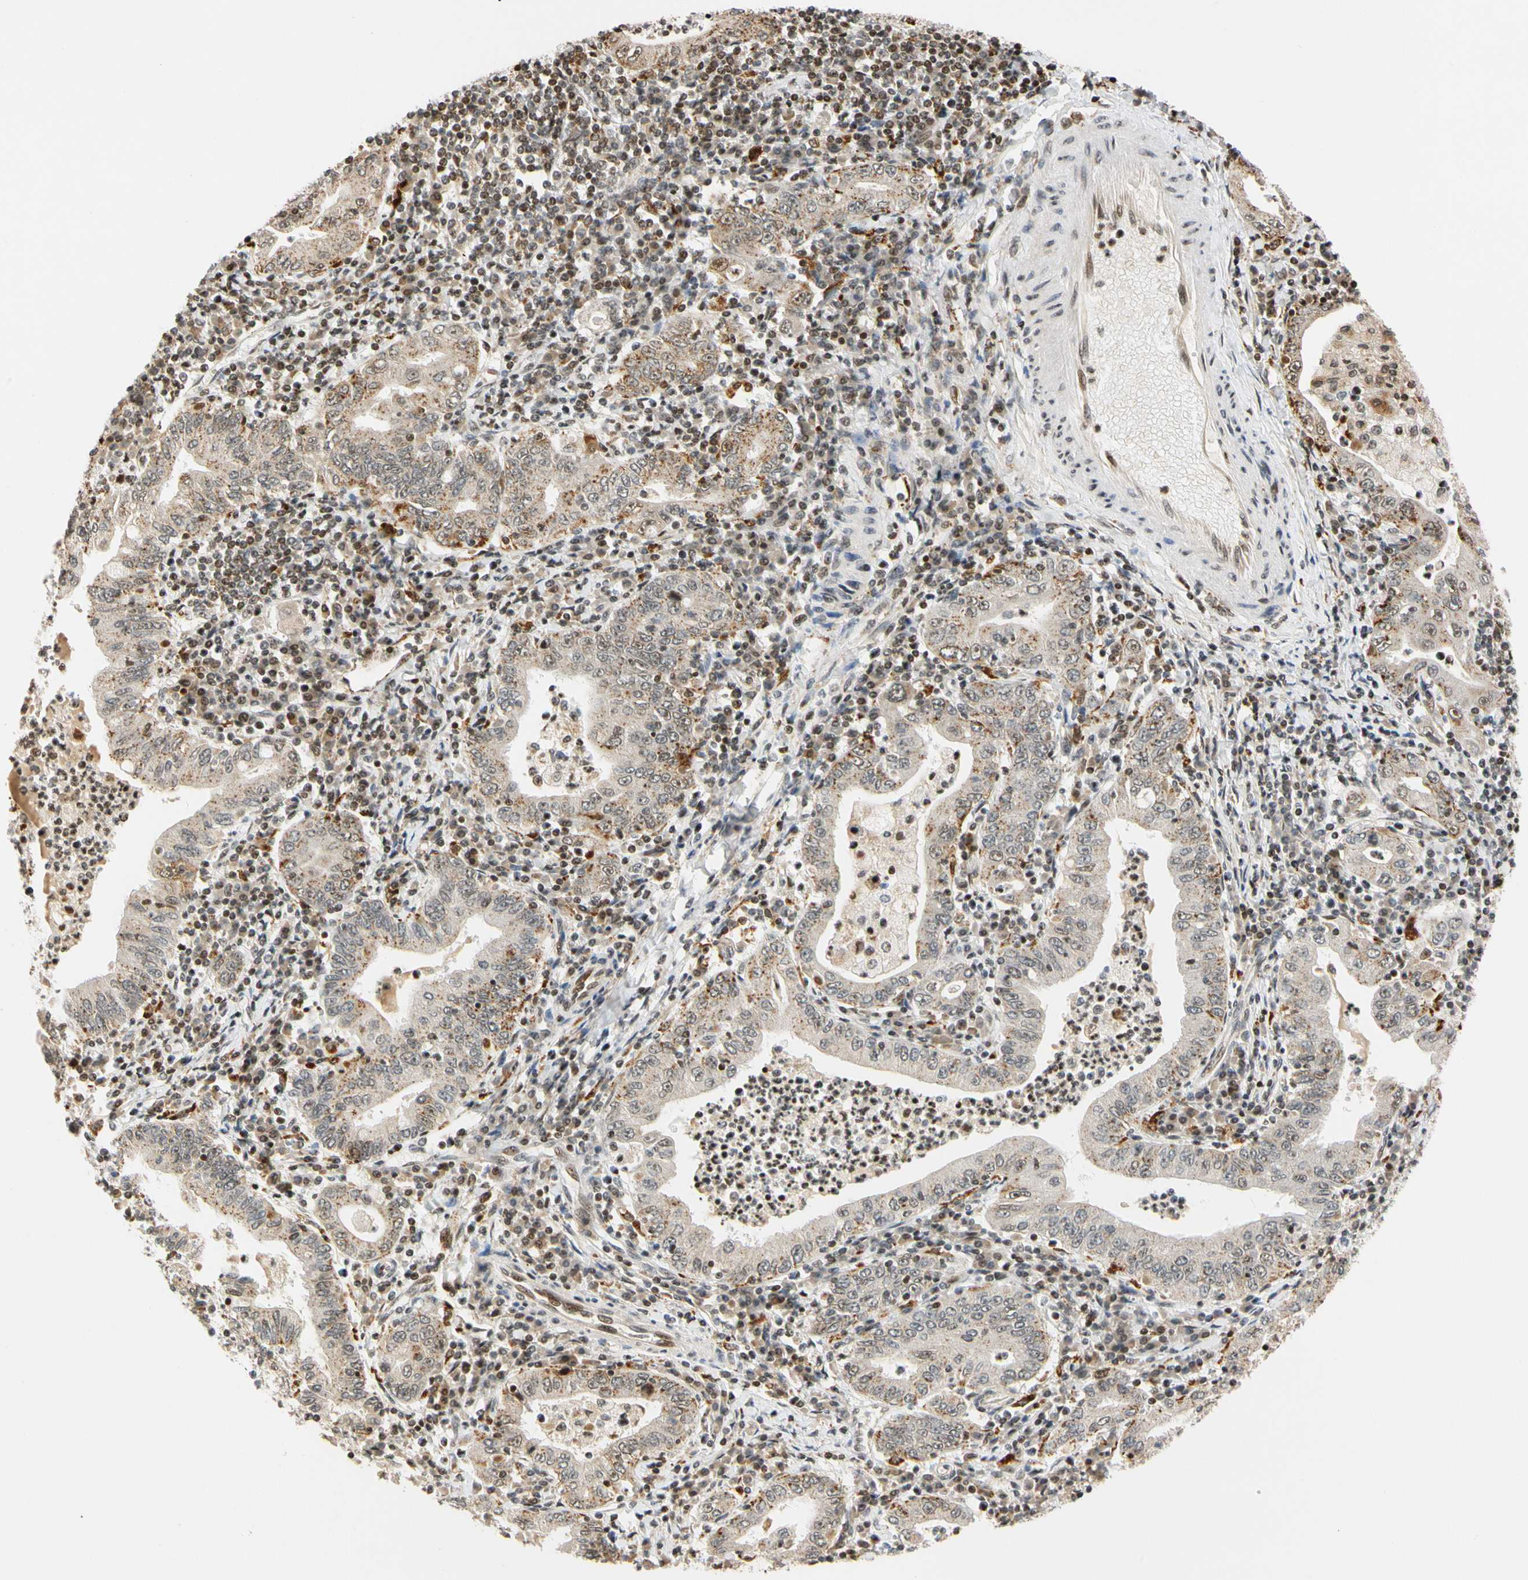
{"staining": {"intensity": "moderate", "quantity": ">75%", "location": "cytoplasmic/membranous"}, "tissue": "stomach cancer", "cell_type": "Tumor cells", "image_type": "cancer", "snomed": [{"axis": "morphology", "description": "Normal tissue, NOS"}, {"axis": "morphology", "description": "Adenocarcinoma, NOS"}, {"axis": "topography", "description": "Esophagus"}, {"axis": "topography", "description": "Stomach, upper"}, {"axis": "topography", "description": "Peripheral nerve tissue"}], "caption": "High-power microscopy captured an immunohistochemistry (IHC) image of stomach cancer (adenocarcinoma), revealing moderate cytoplasmic/membranous expression in about >75% of tumor cells.", "gene": "CDK7", "patient": {"sex": "male", "age": 62}}